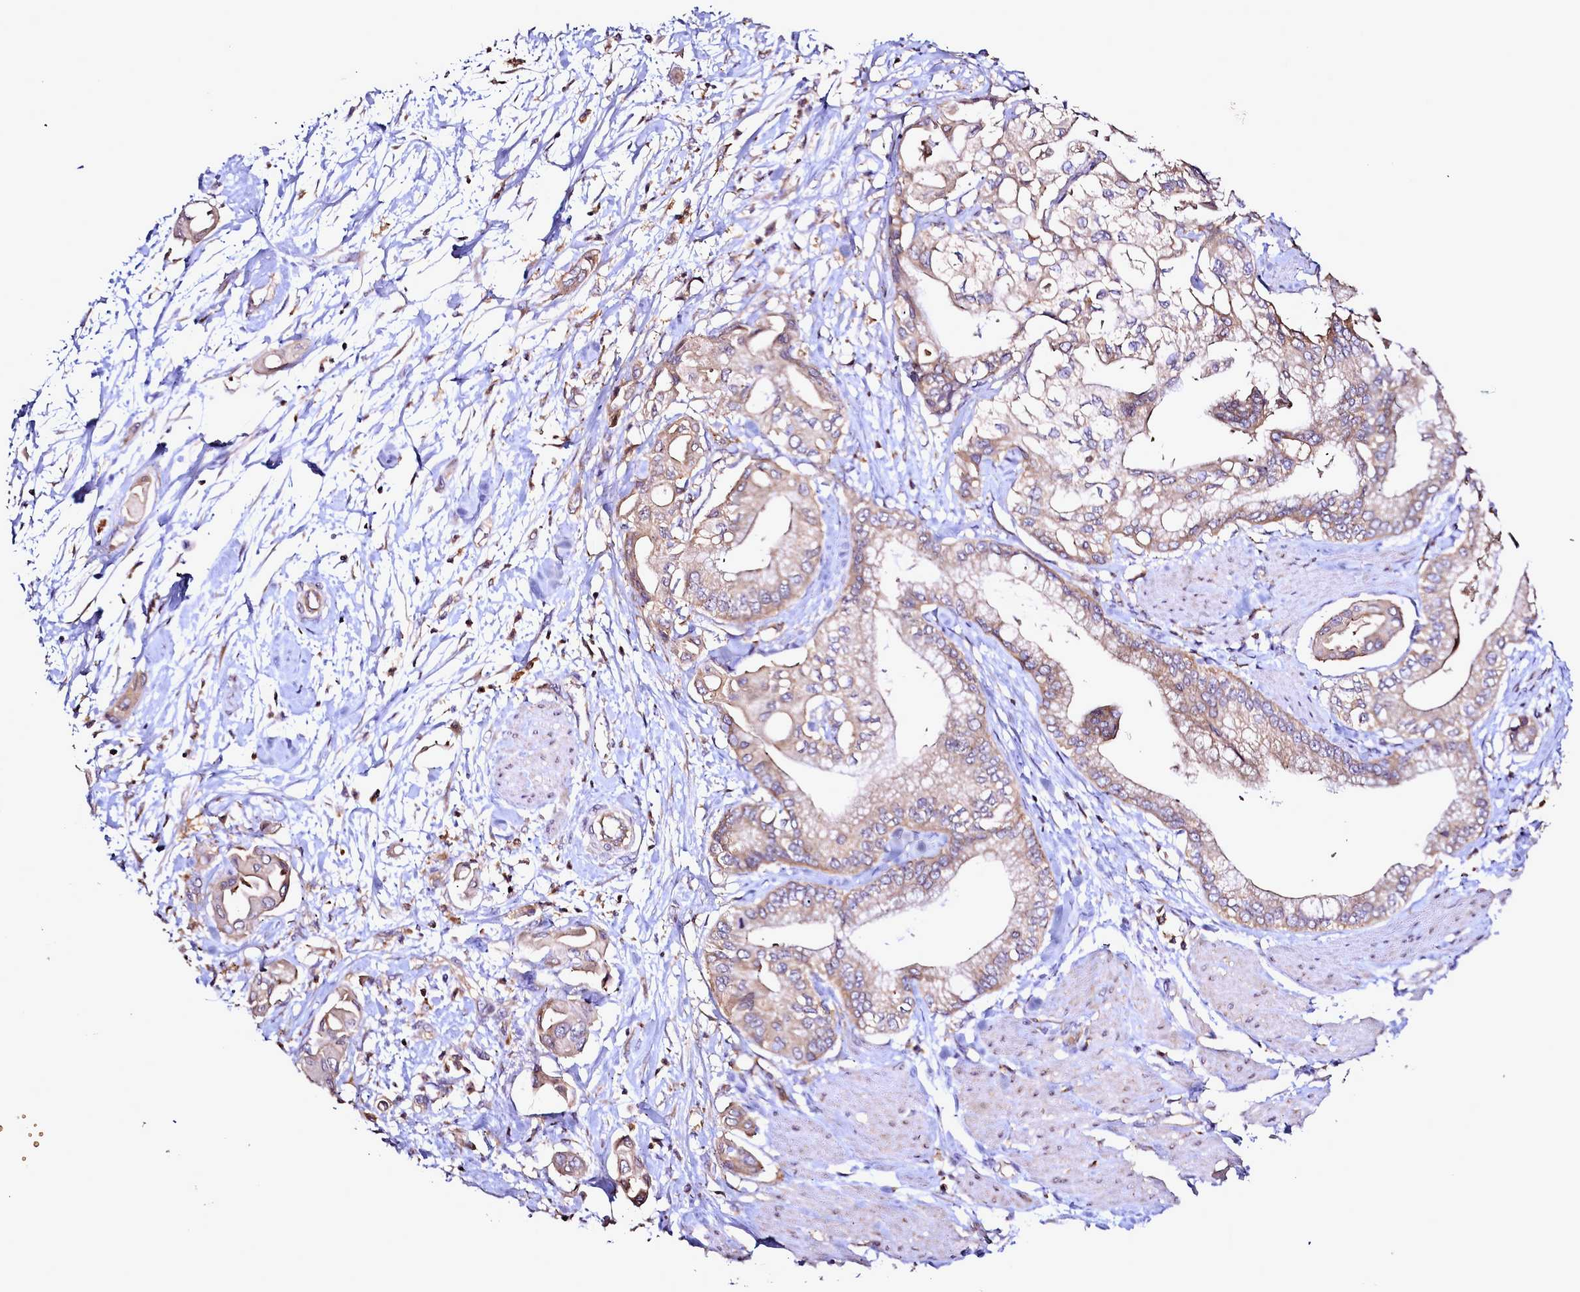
{"staining": {"intensity": "weak", "quantity": "25%-75%", "location": "cytoplasmic/membranous"}, "tissue": "pancreatic cancer", "cell_type": "Tumor cells", "image_type": "cancer", "snomed": [{"axis": "morphology", "description": "Adenocarcinoma, NOS"}, {"axis": "morphology", "description": "Adenocarcinoma, metastatic, NOS"}, {"axis": "topography", "description": "Lymph node"}, {"axis": "topography", "description": "Pancreas"}, {"axis": "topography", "description": "Duodenum"}], "caption": "Weak cytoplasmic/membranous protein staining is present in about 25%-75% of tumor cells in pancreatic metastatic adenocarcinoma.", "gene": "NCKAP1L", "patient": {"sex": "female", "age": 64}}